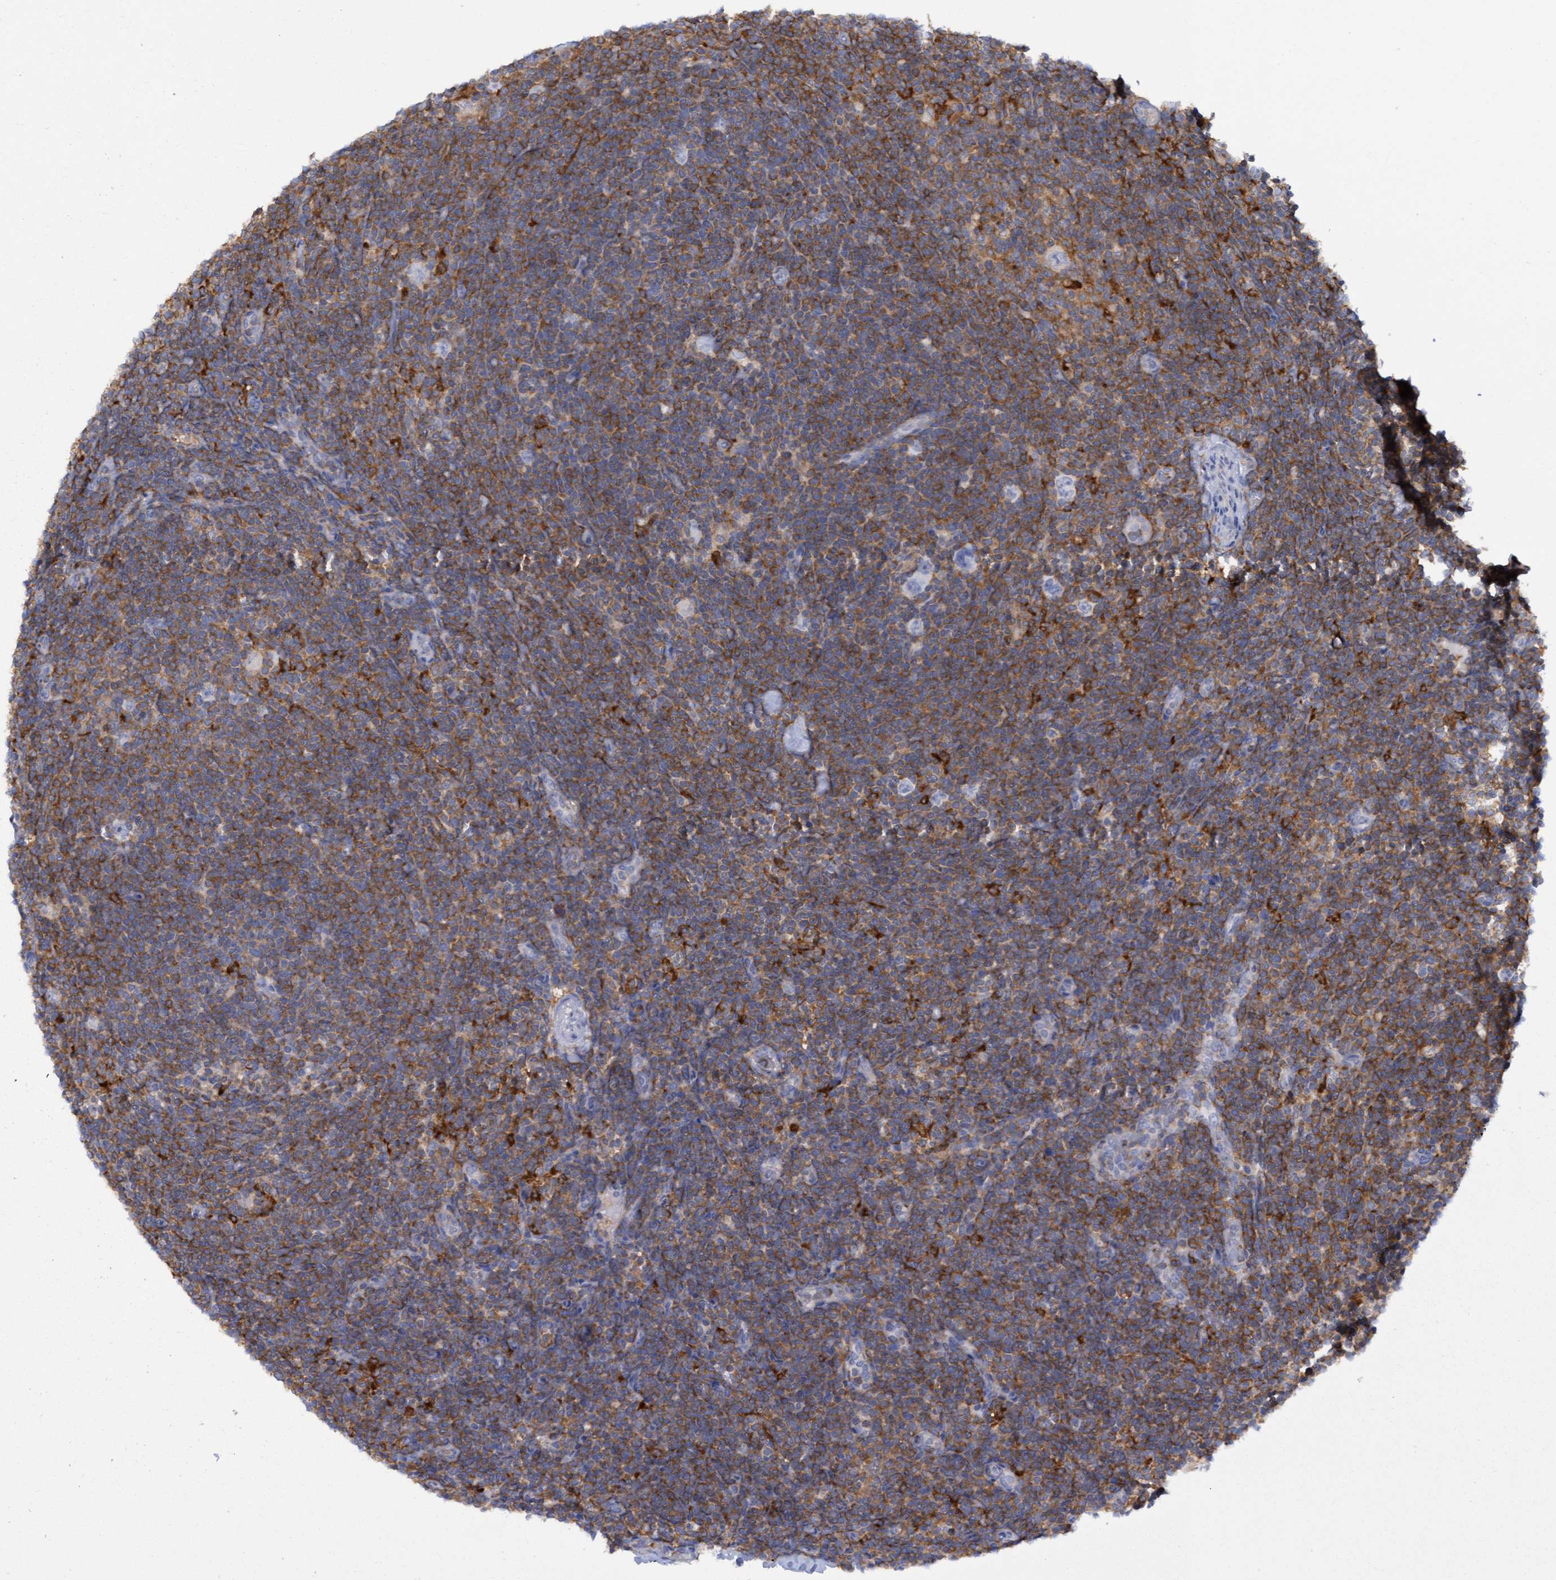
{"staining": {"intensity": "negative", "quantity": "none", "location": "none"}, "tissue": "lymphoma", "cell_type": "Tumor cells", "image_type": "cancer", "snomed": [{"axis": "morphology", "description": "Hodgkin's disease, NOS"}, {"axis": "topography", "description": "Lymph node"}], "caption": "Photomicrograph shows no protein positivity in tumor cells of Hodgkin's disease tissue.", "gene": "FNBP1", "patient": {"sex": "female", "age": 57}}